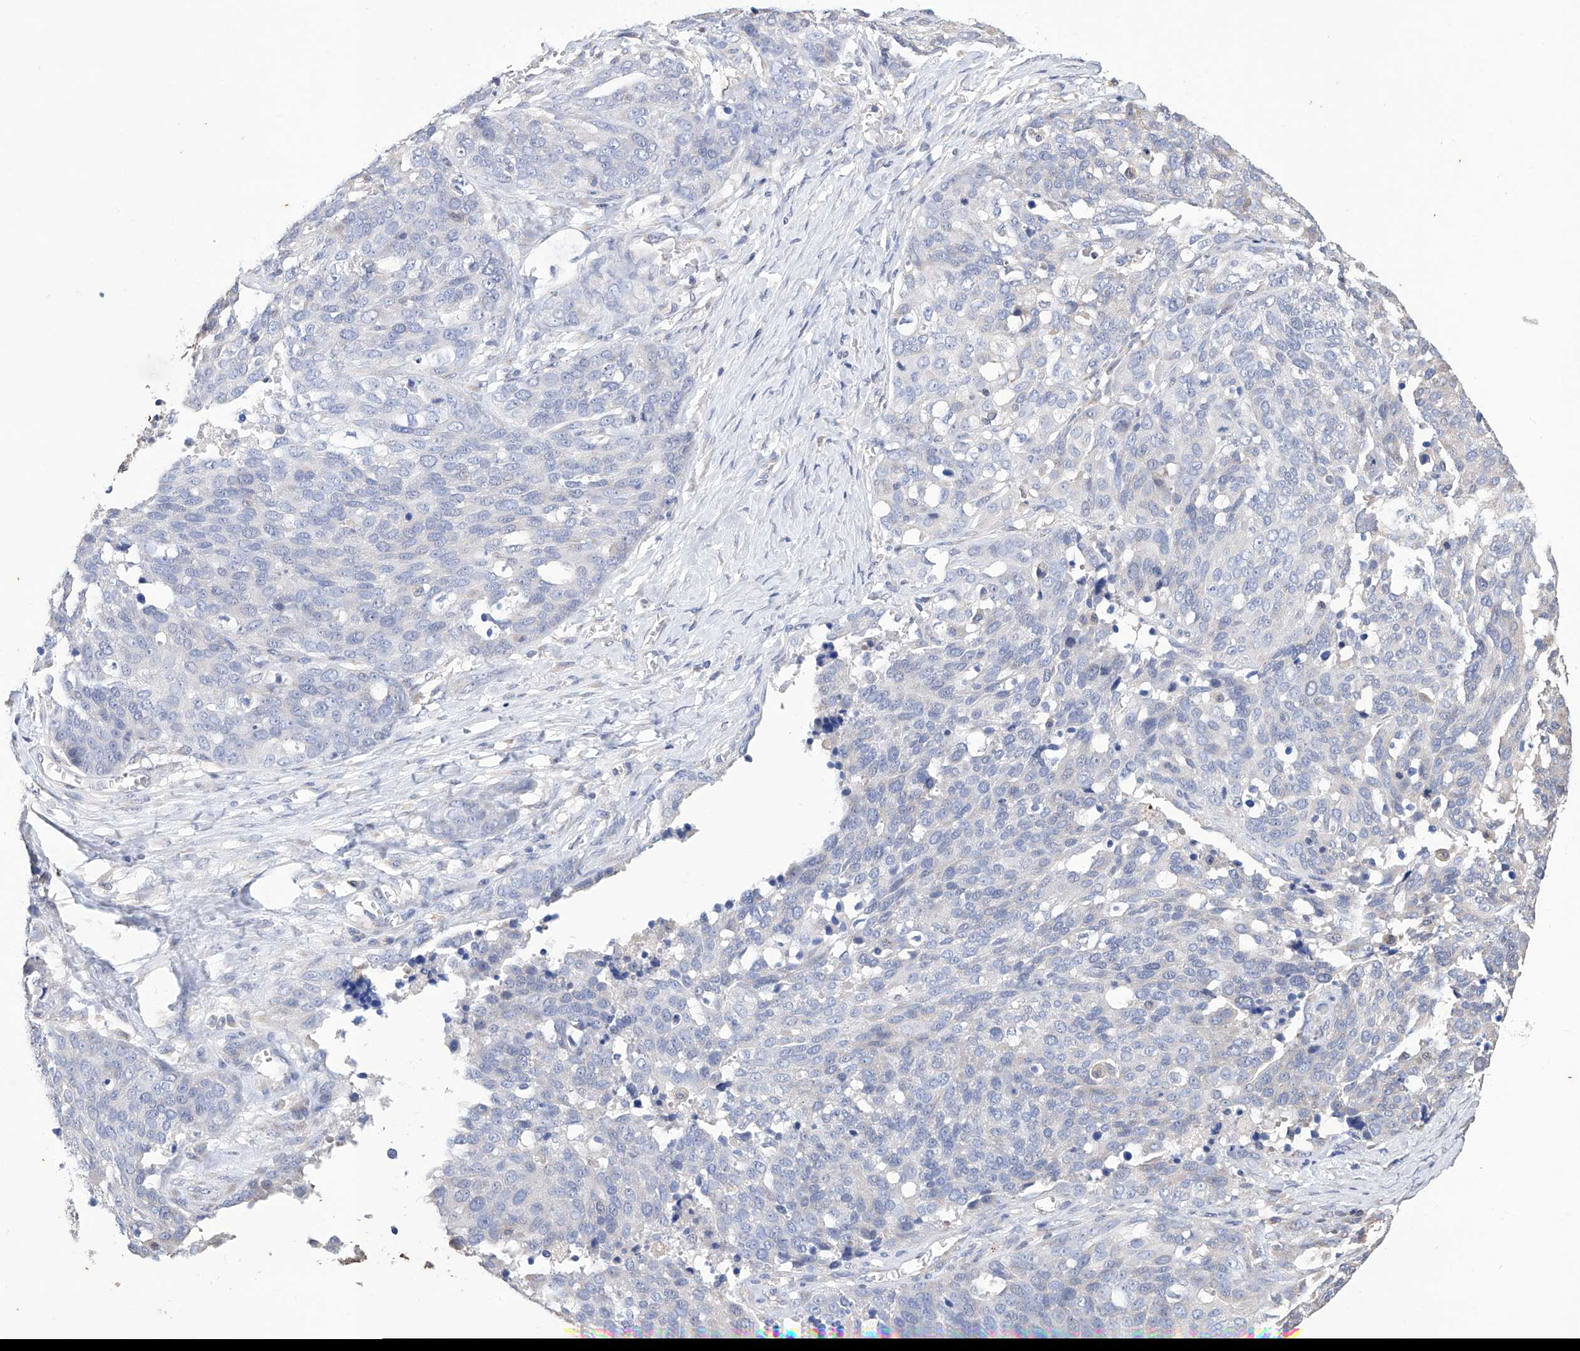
{"staining": {"intensity": "negative", "quantity": "none", "location": "none"}, "tissue": "ovarian cancer", "cell_type": "Tumor cells", "image_type": "cancer", "snomed": [{"axis": "morphology", "description": "Cystadenocarcinoma, serous, NOS"}, {"axis": "topography", "description": "Ovary"}], "caption": "Tumor cells are negative for brown protein staining in ovarian cancer.", "gene": "AFG1L", "patient": {"sex": "female", "age": 44}}